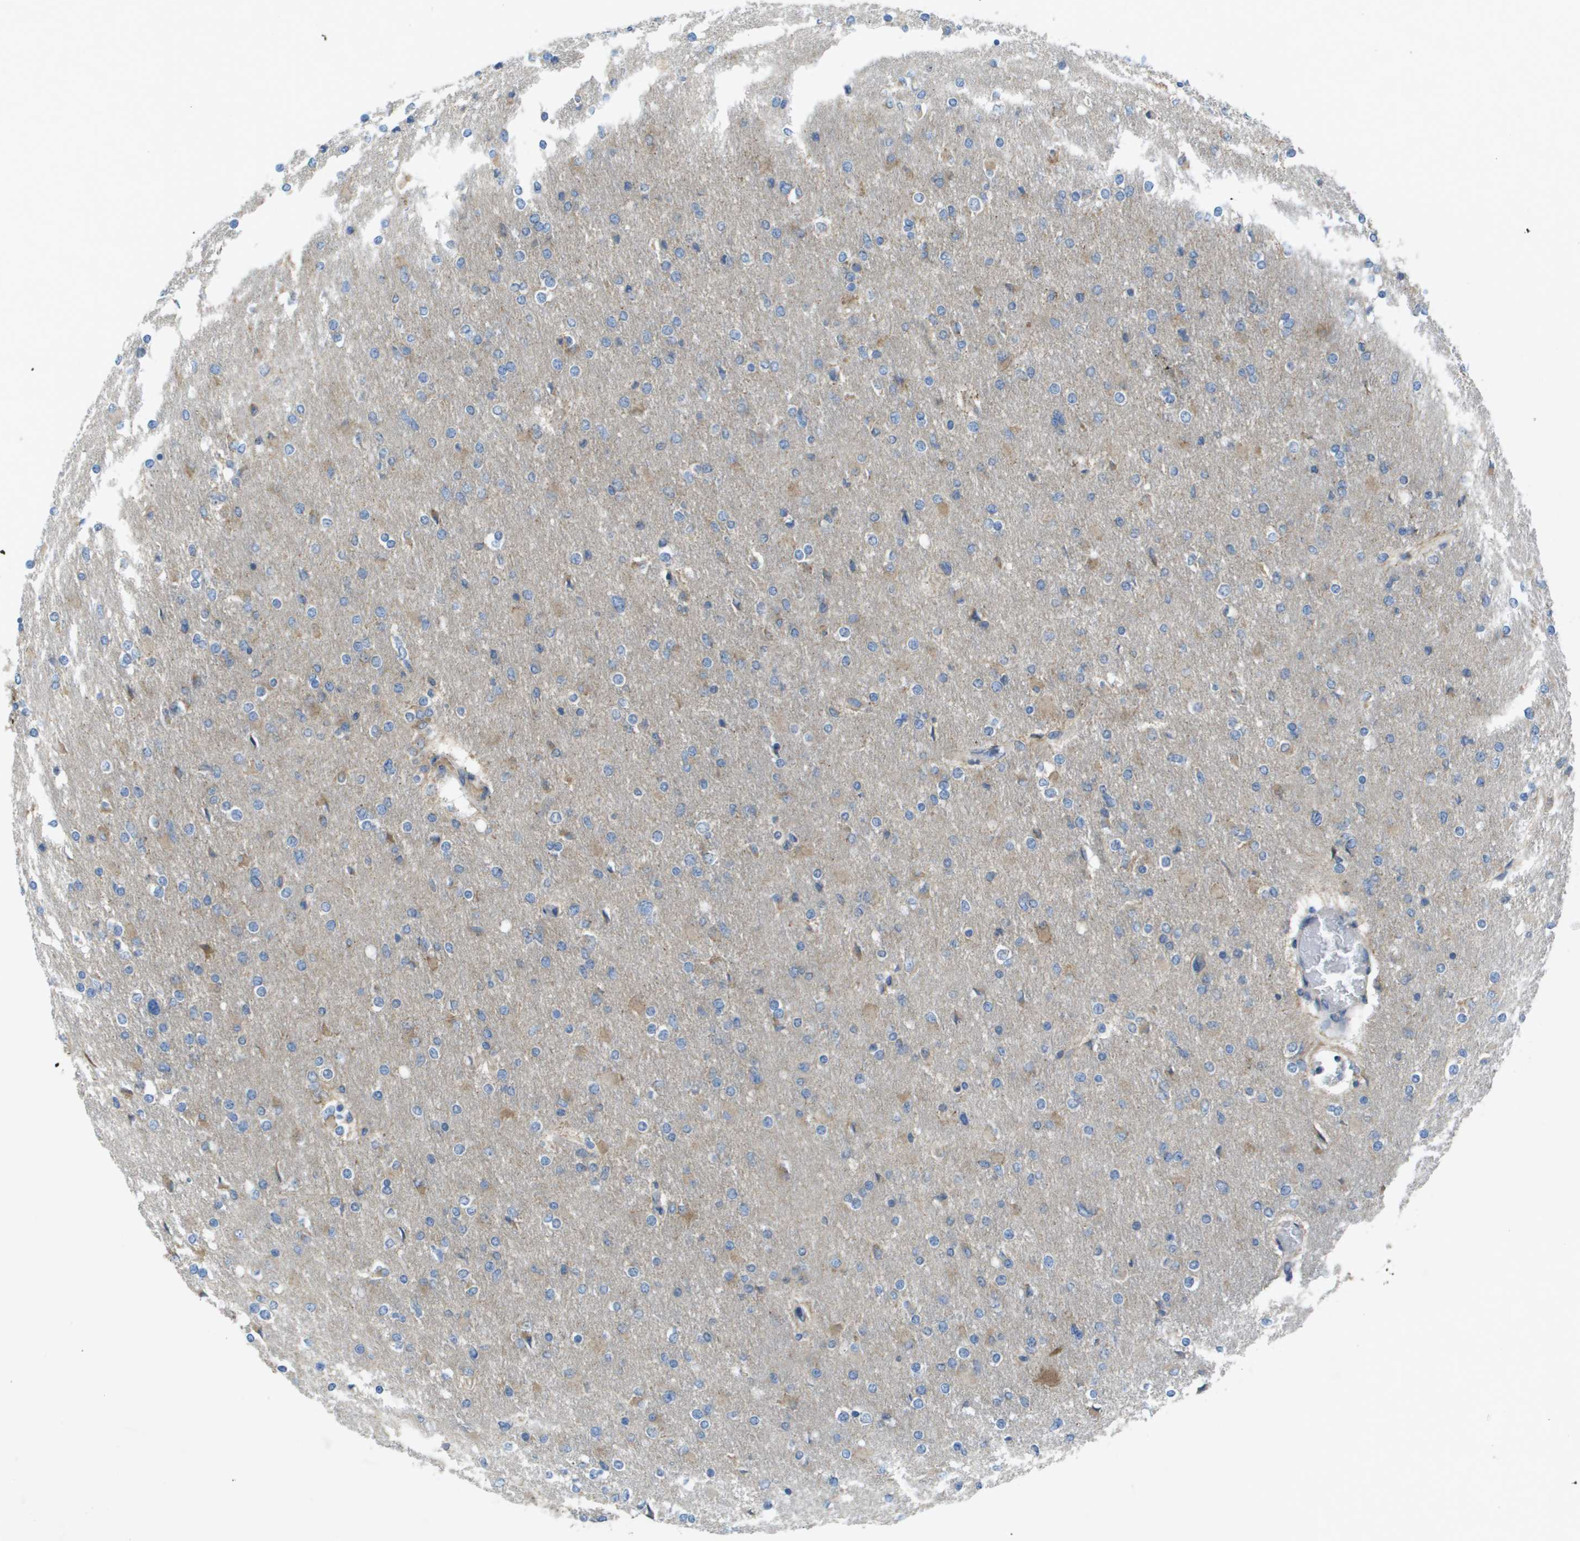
{"staining": {"intensity": "negative", "quantity": "none", "location": "none"}, "tissue": "glioma", "cell_type": "Tumor cells", "image_type": "cancer", "snomed": [{"axis": "morphology", "description": "Glioma, malignant, High grade"}, {"axis": "topography", "description": "Cerebral cortex"}], "caption": "Glioma stained for a protein using IHC displays no expression tumor cells.", "gene": "CLCN2", "patient": {"sex": "female", "age": 36}}